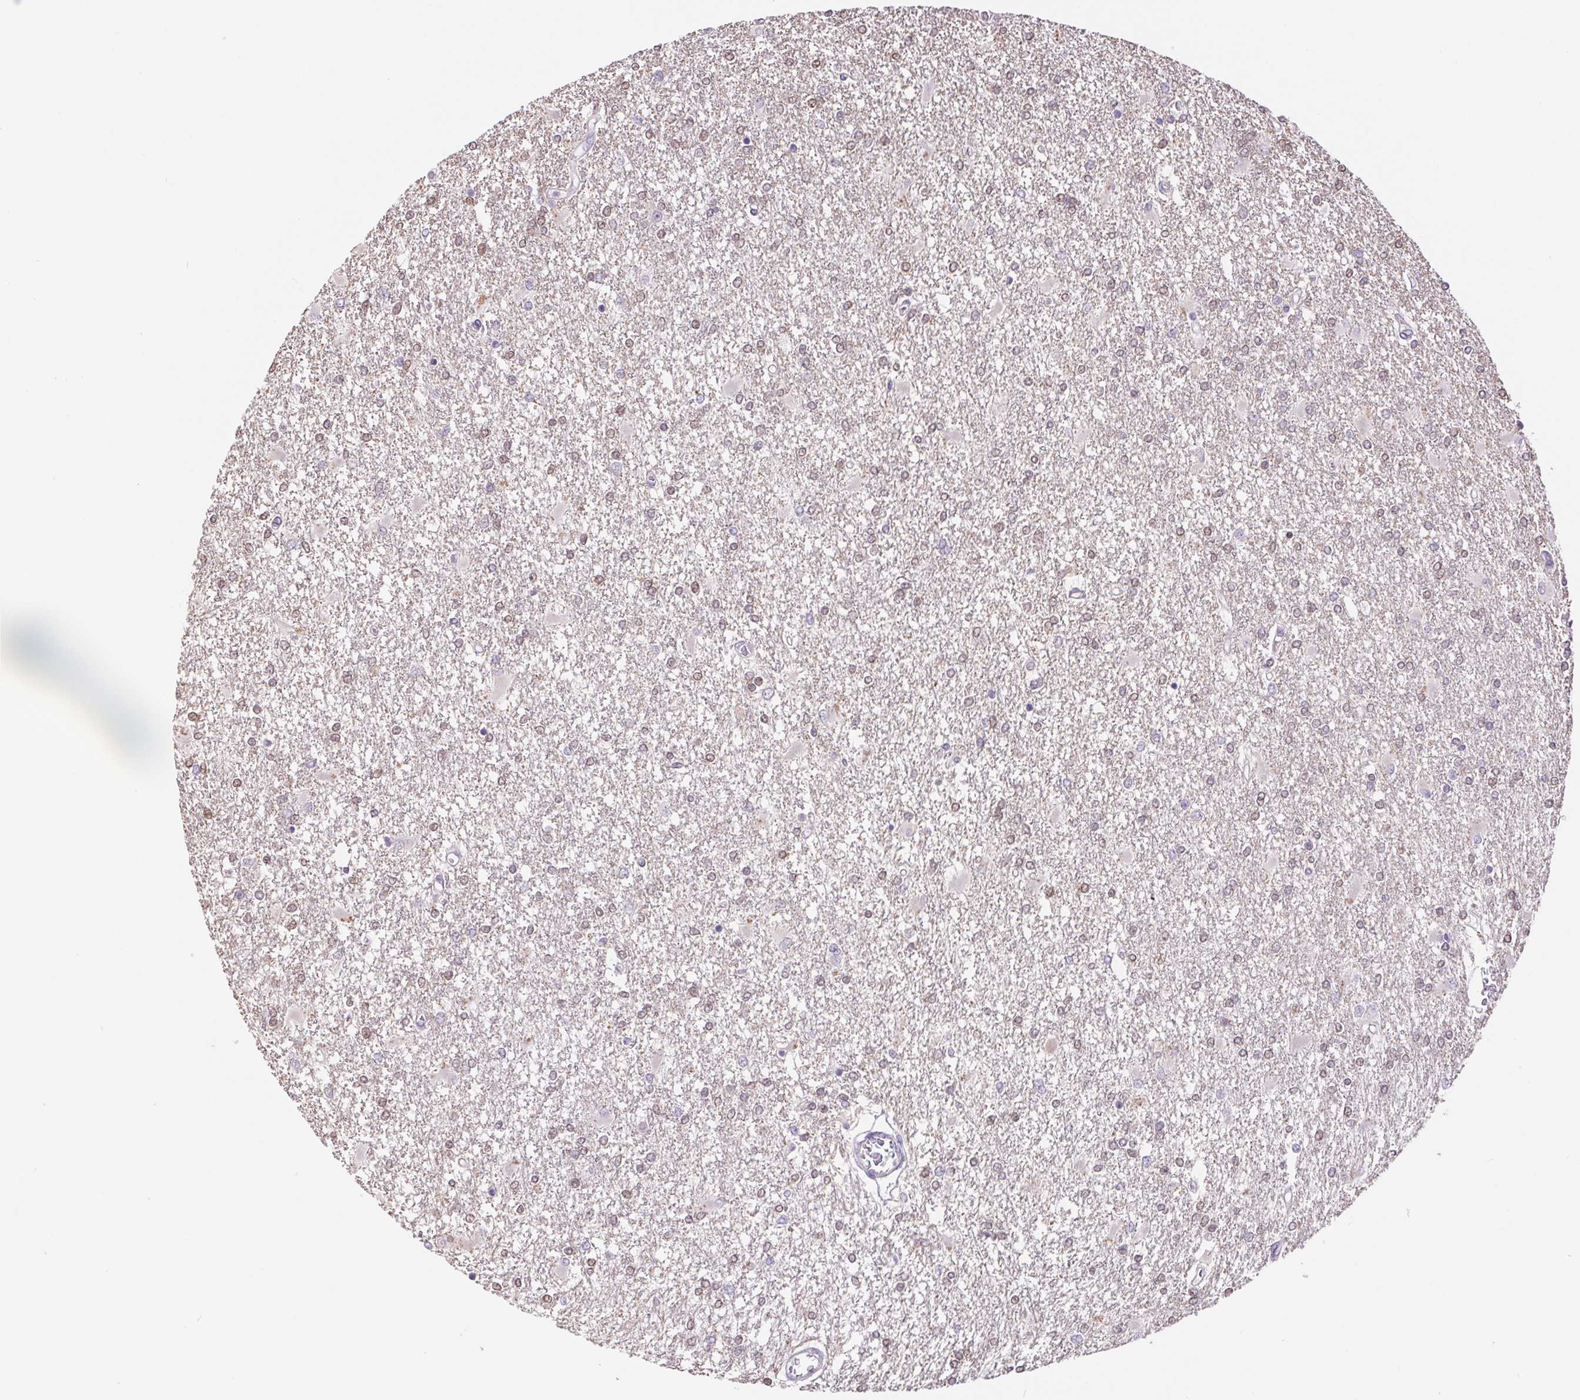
{"staining": {"intensity": "weak", "quantity": "25%-75%", "location": "nuclear"}, "tissue": "glioma", "cell_type": "Tumor cells", "image_type": "cancer", "snomed": [{"axis": "morphology", "description": "Glioma, malignant, High grade"}, {"axis": "topography", "description": "Cerebral cortex"}], "caption": "Immunohistochemistry staining of malignant glioma (high-grade), which shows low levels of weak nuclear positivity in about 25%-75% of tumor cells indicating weak nuclear protein positivity. The staining was performed using DAB (brown) for protein detection and nuclei were counterstained in hematoxylin (blue).", "gene": "DYNC2LI1", "patient": {"sex": "male", "age": 79}}